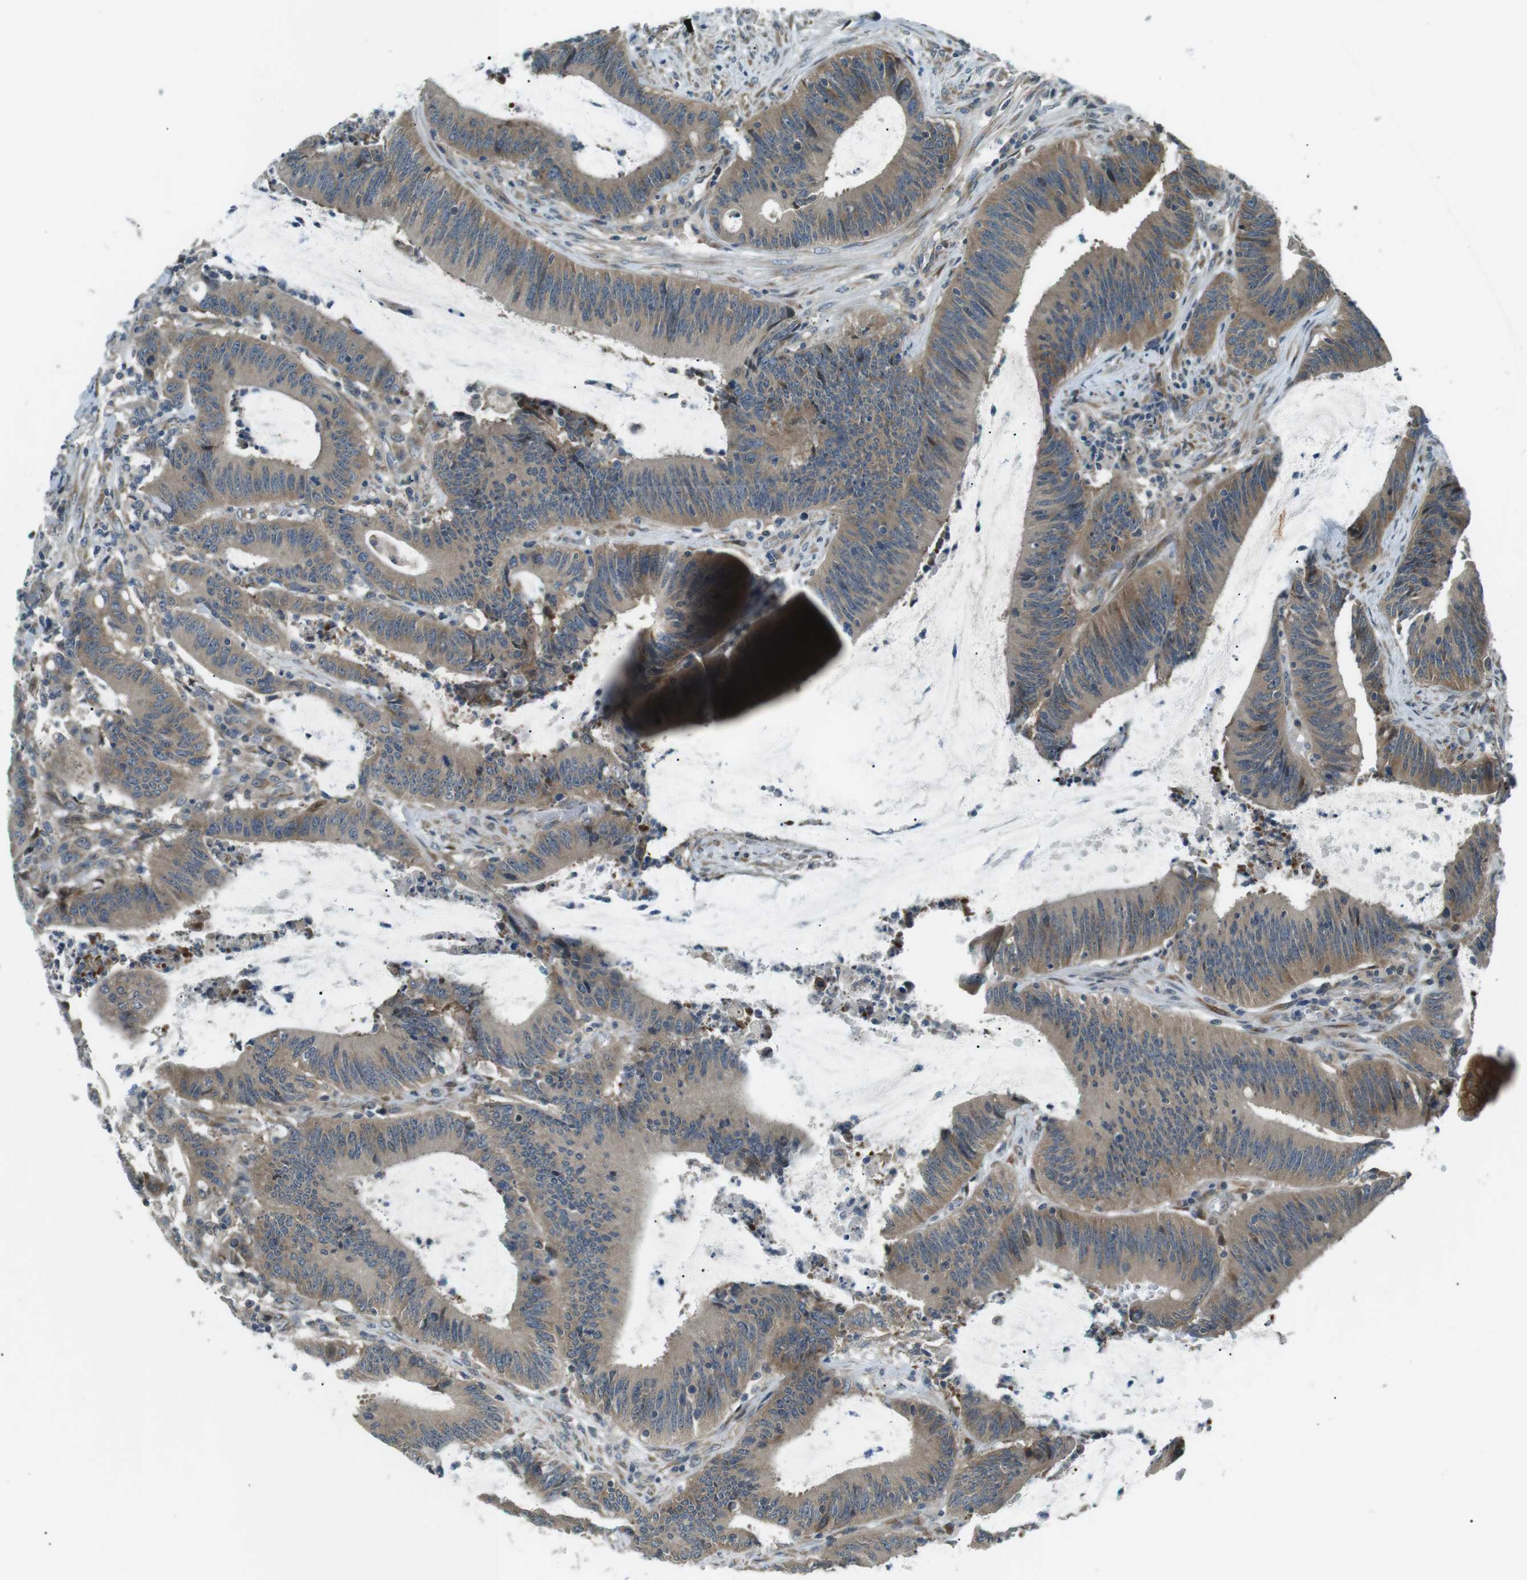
{"staining": {"intensity": "moderate", "quantity": ">75%", "location": "cytoplasmic/membranous"}, "tissue": "colorectal cancer", "cell_type": "Tumor cells", "image_type": "cancer", "snomed": [{"axis": "morphology", "description": "Normal tissue, NOS"}, {"axis": "morphology", "description": "Adenocarcinoma, NOS"}, {"axis": "topography", "description": "Rectum"}], "caption": "This histopathology image exhibits immunohistochemistry staining of colorectal cancer, with medium moderate cytoplasmic/membranous positivity in about >75% of tumor cells.", "gene": "TMEM74", "patient": {"sex": "female", "age": 66}}